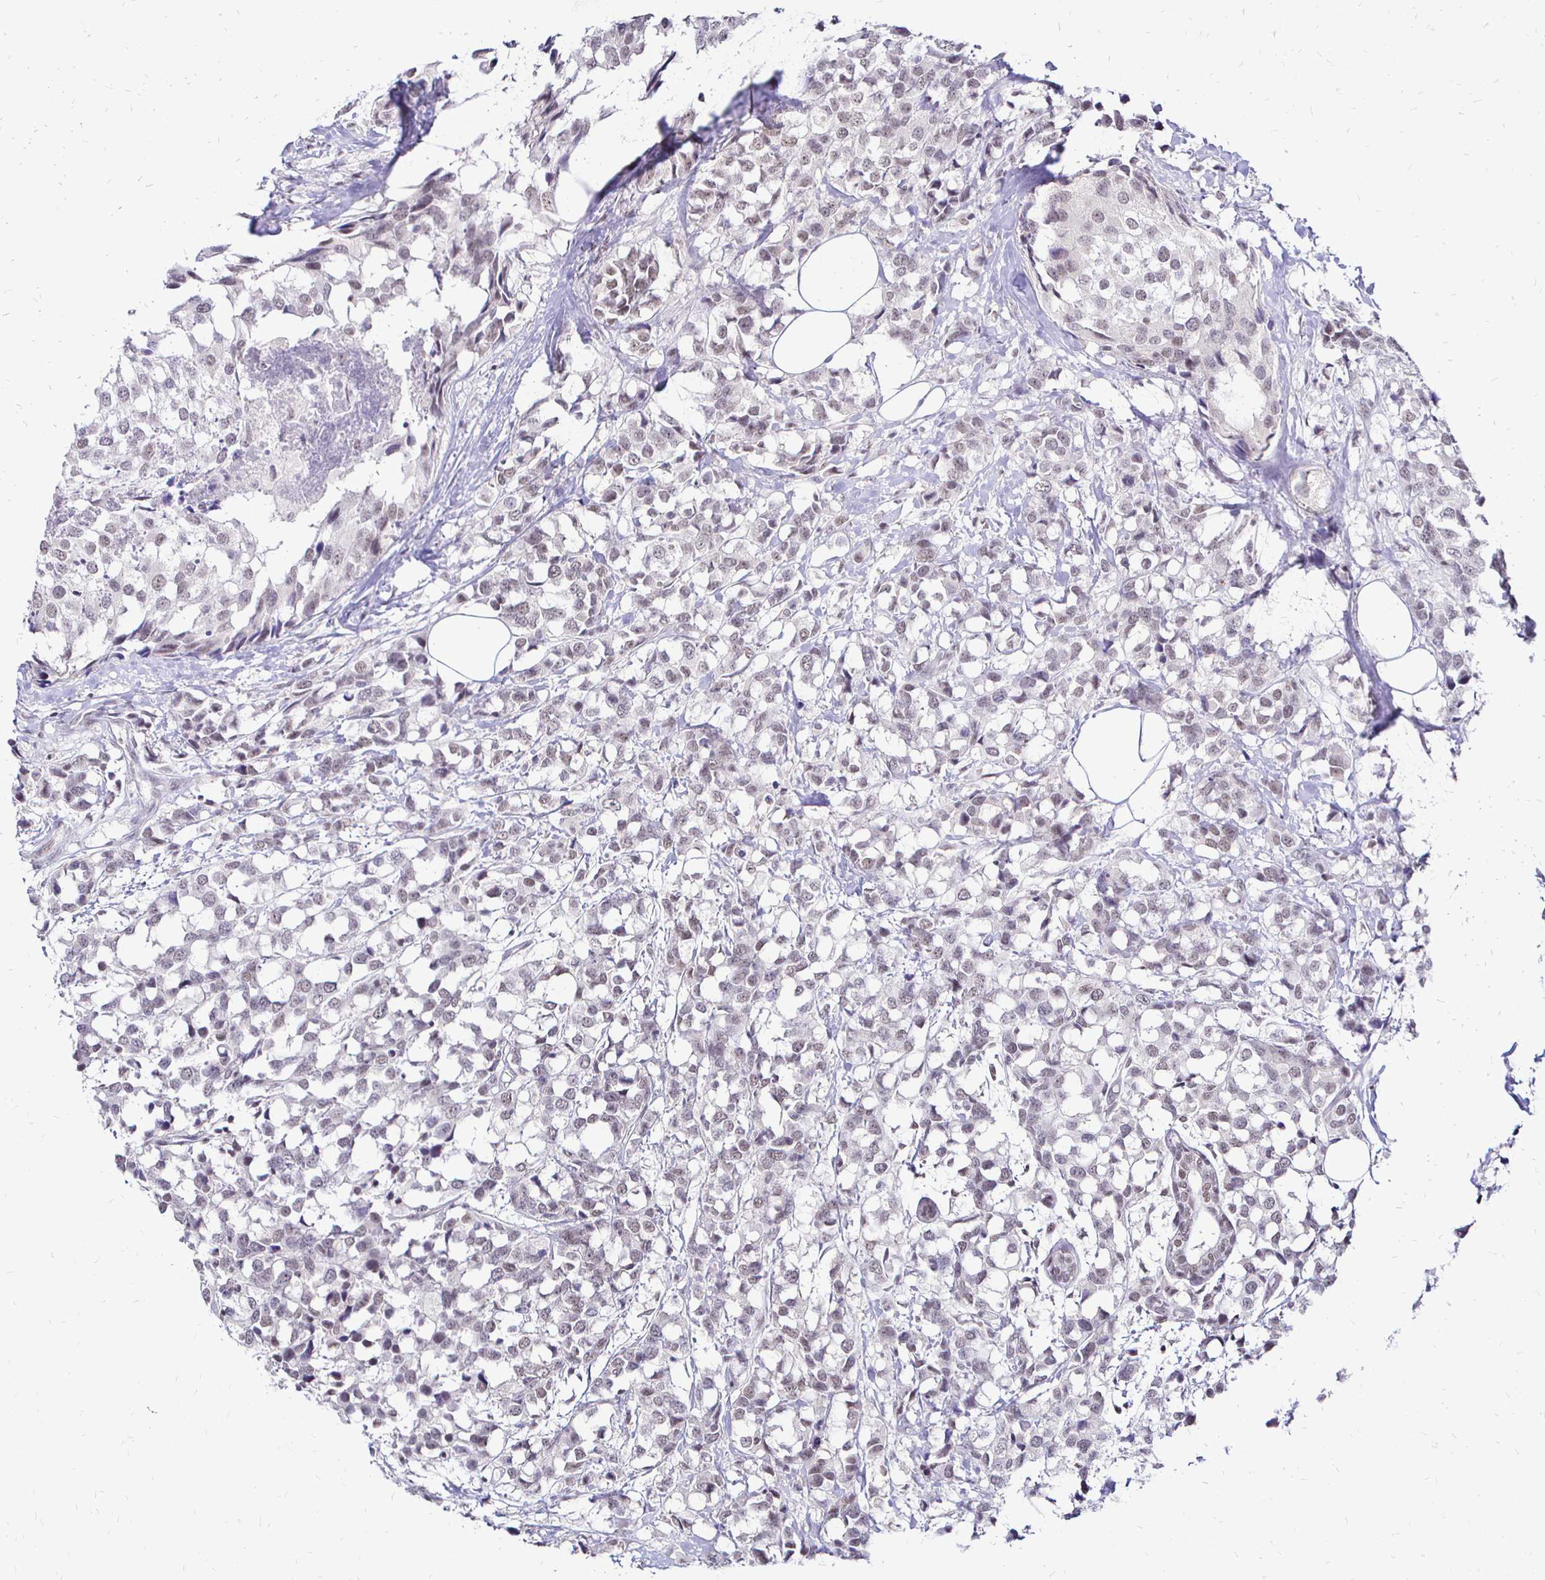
{"staining": {"intensity": "weak", "quantity": "25%-75%", "location": "nuclear"}, "tissue": "breast cancer", "cell_type": "Tumor cells", "image_type": "cancer", "snomed": [{"axis": "morphology", "description": "Lobular carcinoma"}, {"axis": "topography", "description": "Breast"}], "caption": "Immunohistochemical staining of breast cancer exhibits weak nuclear protein expression in approximately 25%-75% of tumor cells. Using DAB (3,3'-diaminobenzidine) (brown) and hematoxylin (blue) stains, captured at high magnification using brightfield microscopy.", "gene": "SIN3A", "patient": {"sex": "female", "age": 59}}